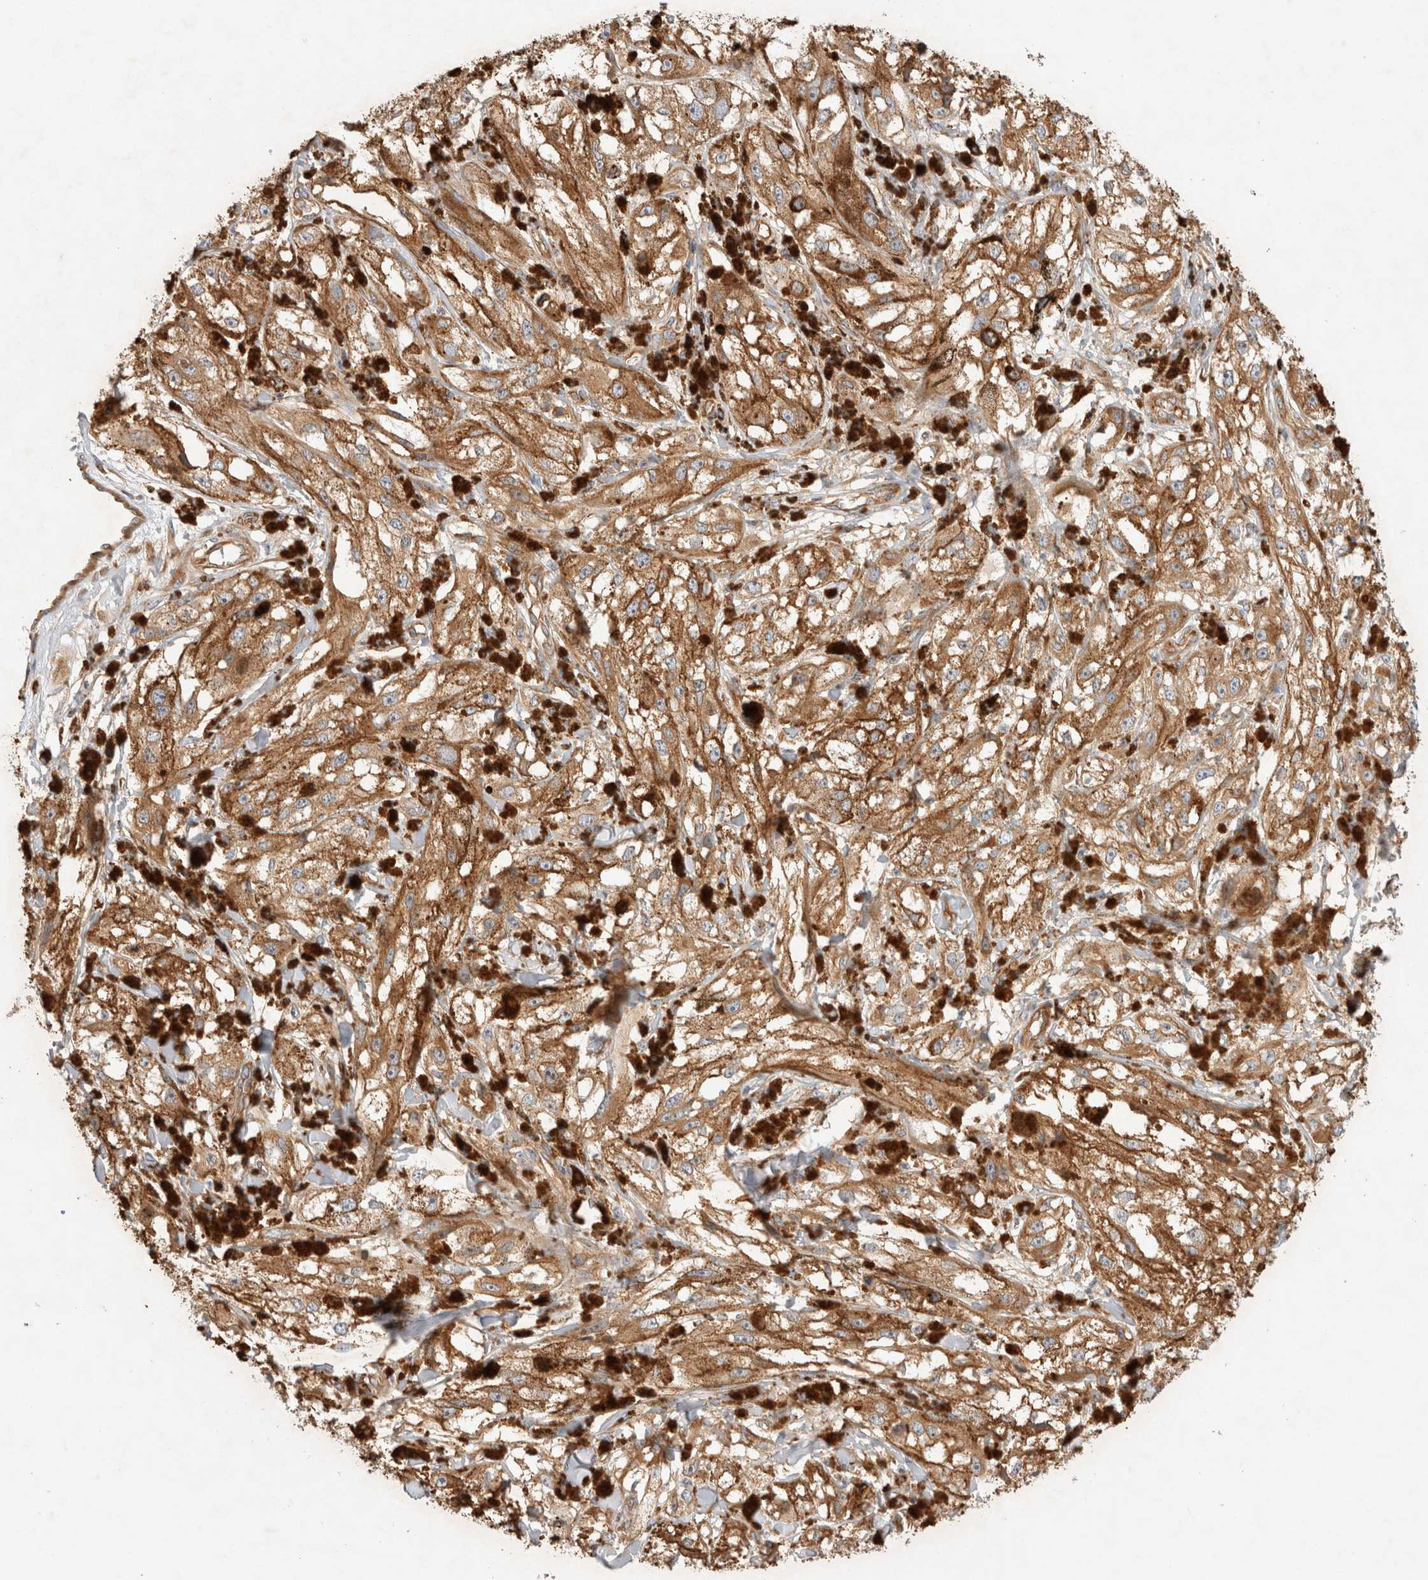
{"staining": {"intensity": "moderate", "quantity": ">75%", "location": "cytoplasmic/membranous"}, "tissue": "melanoma", "cell_type": "Tumor cells", "image_type": "cancer", "snomed": [{"axis": "morphology", "description": "Malignant melanoma, NOS"}, {"axis": "topography", "description": "Skin"}], "caption": "Melanoma stained with a brown dye shows moderate cytoplasmic/membranous positive positivity in about >75% of tumor cells.", "gene": "GPR150", "patient": {"sex": "male", "age": 88}}